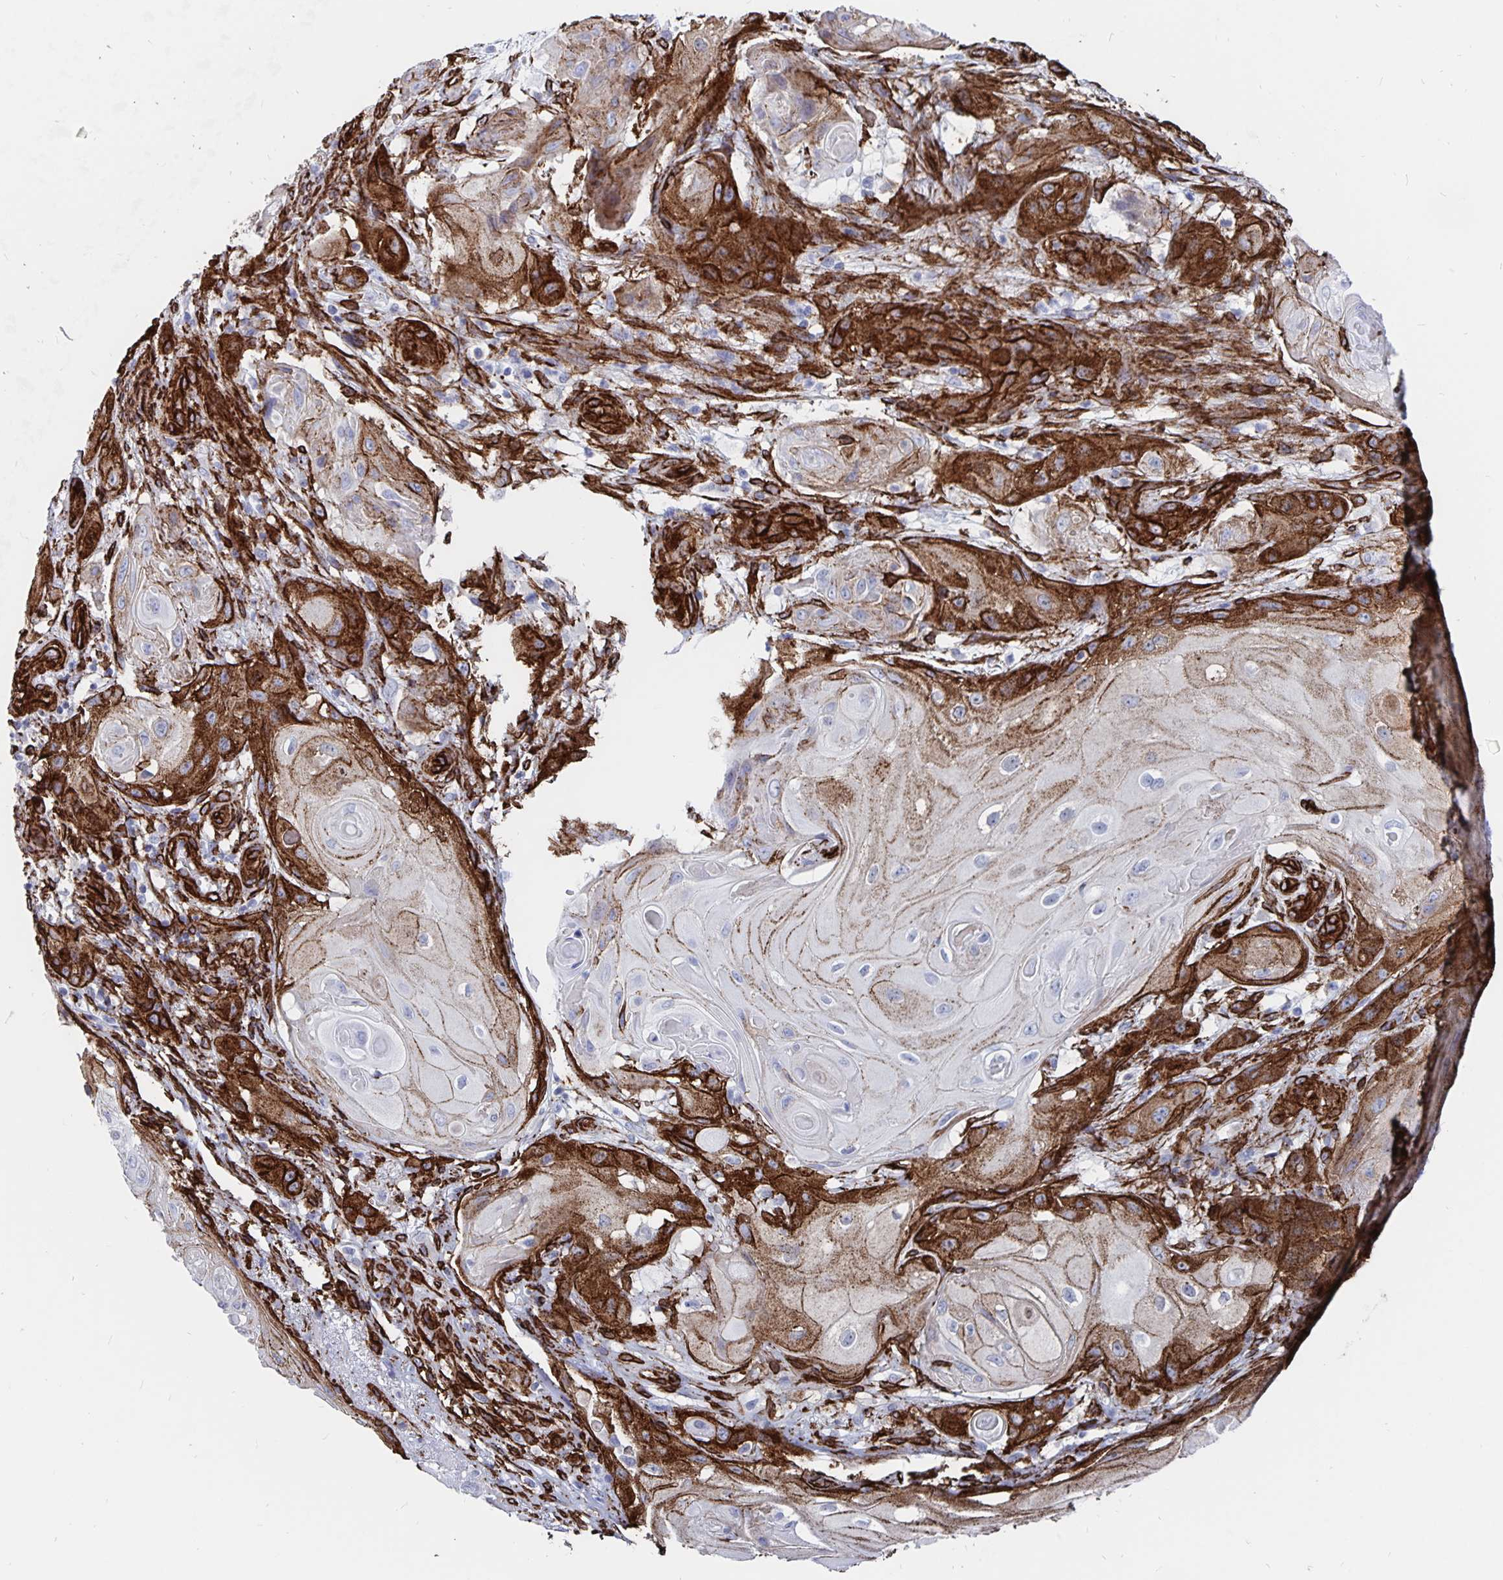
{"staining": {"intensity": "strong", "quantity": "25%-75%", "location": "cytoplasmic/membranous"}, "tissue": "skin cancer", "cell_type": "Tumor cells", "image_type": "cancer", "snomed": [{"axis": "morphology", "description": "Squamous cell carcinoma, NOS"}, {"axis": "topography", "description": "Skin"}], "caption": "Human squamous cell carcinoma (skin) stained with a brown dye shows strong cytoplasmic/membranous positive positivity in approximately 25%-75% of tumor cells.", "gene": "DCHS2", "patient": {"sex": "male", "age": 62}}